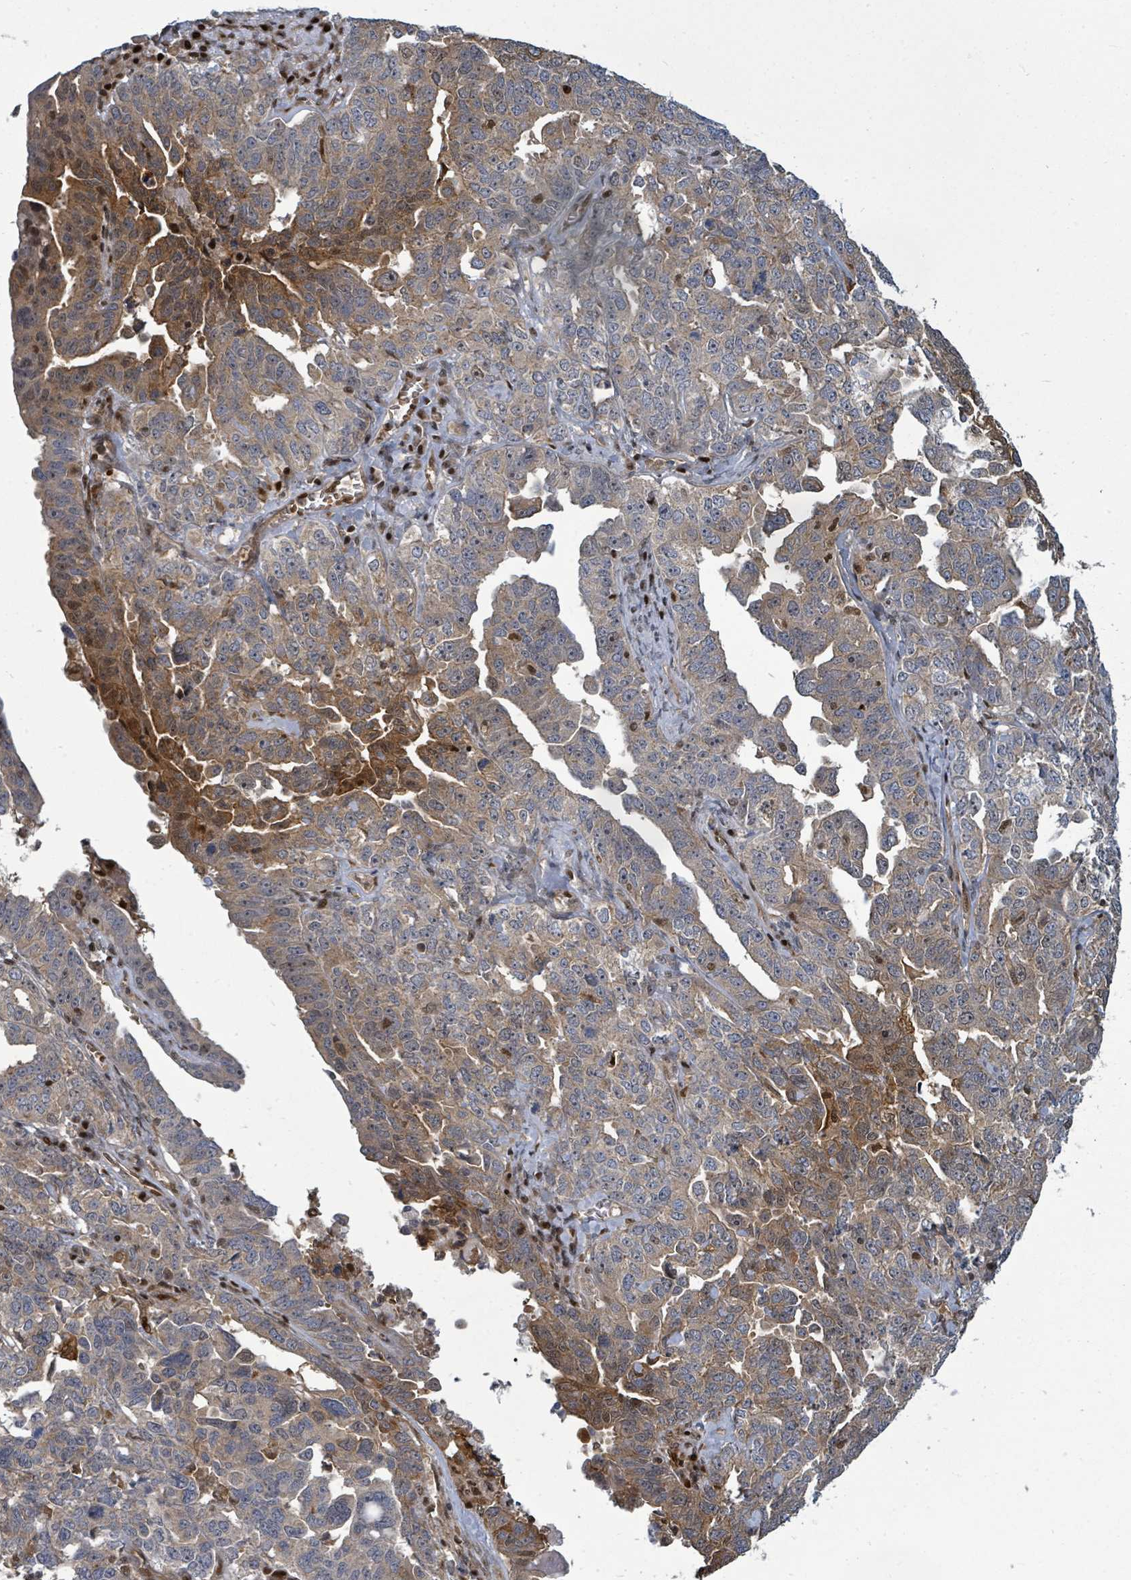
{"staining": {"intensity": "moderate", "quantity": "25%-75%", "location": "cytoplasmic/membranous"}, "tissue": "ovarian cancer", "cell_type": "Tumor cells", "image_type": "cancer", "snomed": [{"axis": "morphology", "description": "Carcinoma, endometroid"}, {"axis": "topography", "description": "Ovary"}], "caption": "DAB (3,3'-diaminobenzidine) immunohistochemical staining of ovarian cancer (endometroid carcinoma) displays moderate cytoplasmic/membranous protein staining in approximately 25%-75% of tumor cells.", "gene": "TRDMT1", "patient": {"sex": "female", "age": 62}}